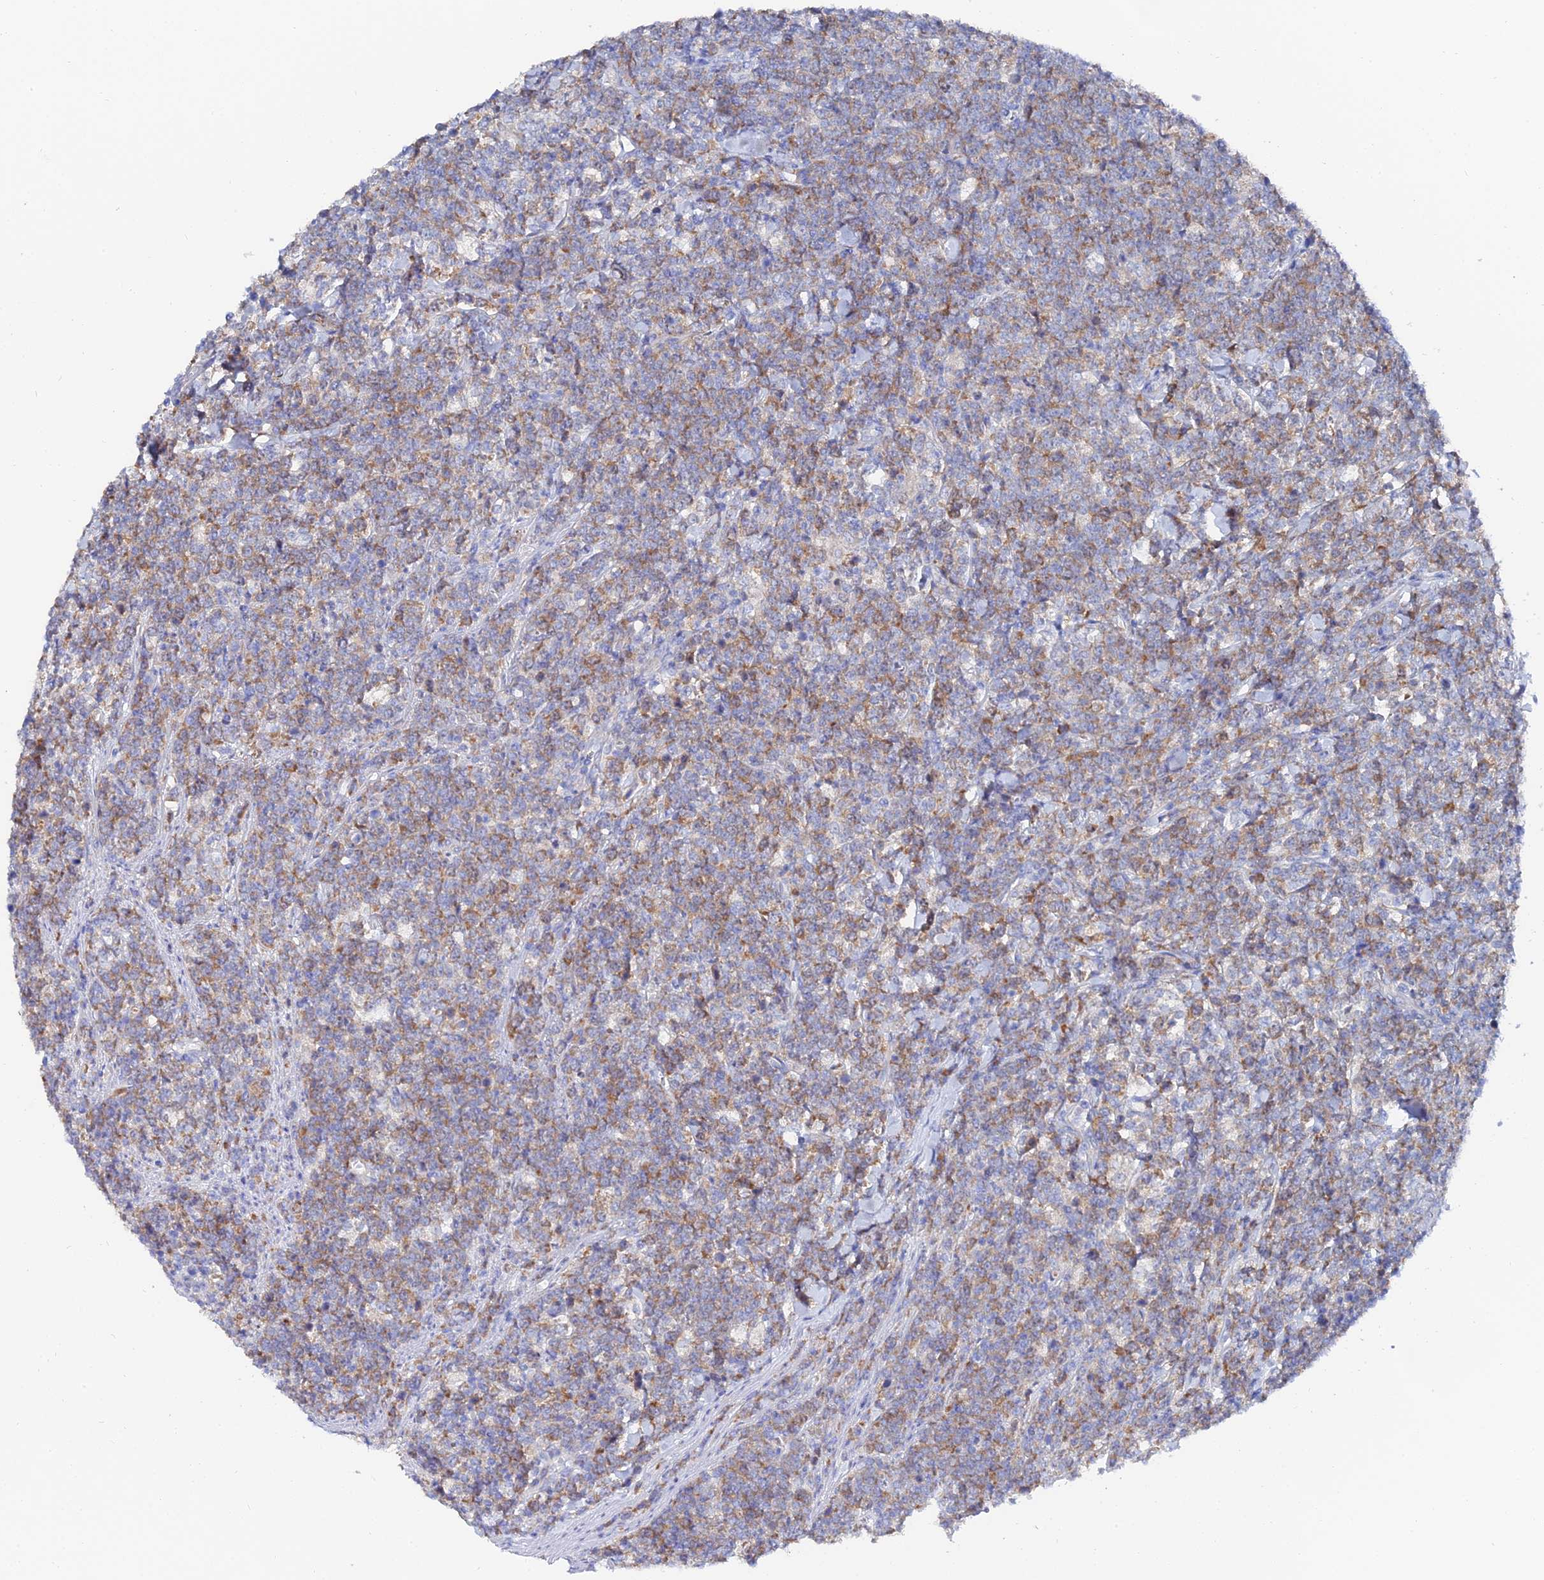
{"staining": {"intensity": "moderate", "quantity": ">75%", "location": "cytoplasmic/membranous"}, "tissue": "lymphoma", "cell_type": "Tumor cells", "image_type": "cancer", "snomed": [{"axis": "morphology", "description": "Malignant lymphoma, non-Hodgkin's type, High grade"}, {"axis": "topography", "description": "Small intestine"}], "caption": "Lymphoma stained for a protein exhibits moderate cytoplasmic/membranous positivity in tumor cells.", "gene": "PTTG1", "patient": {"sex": "male", "age": 8}}